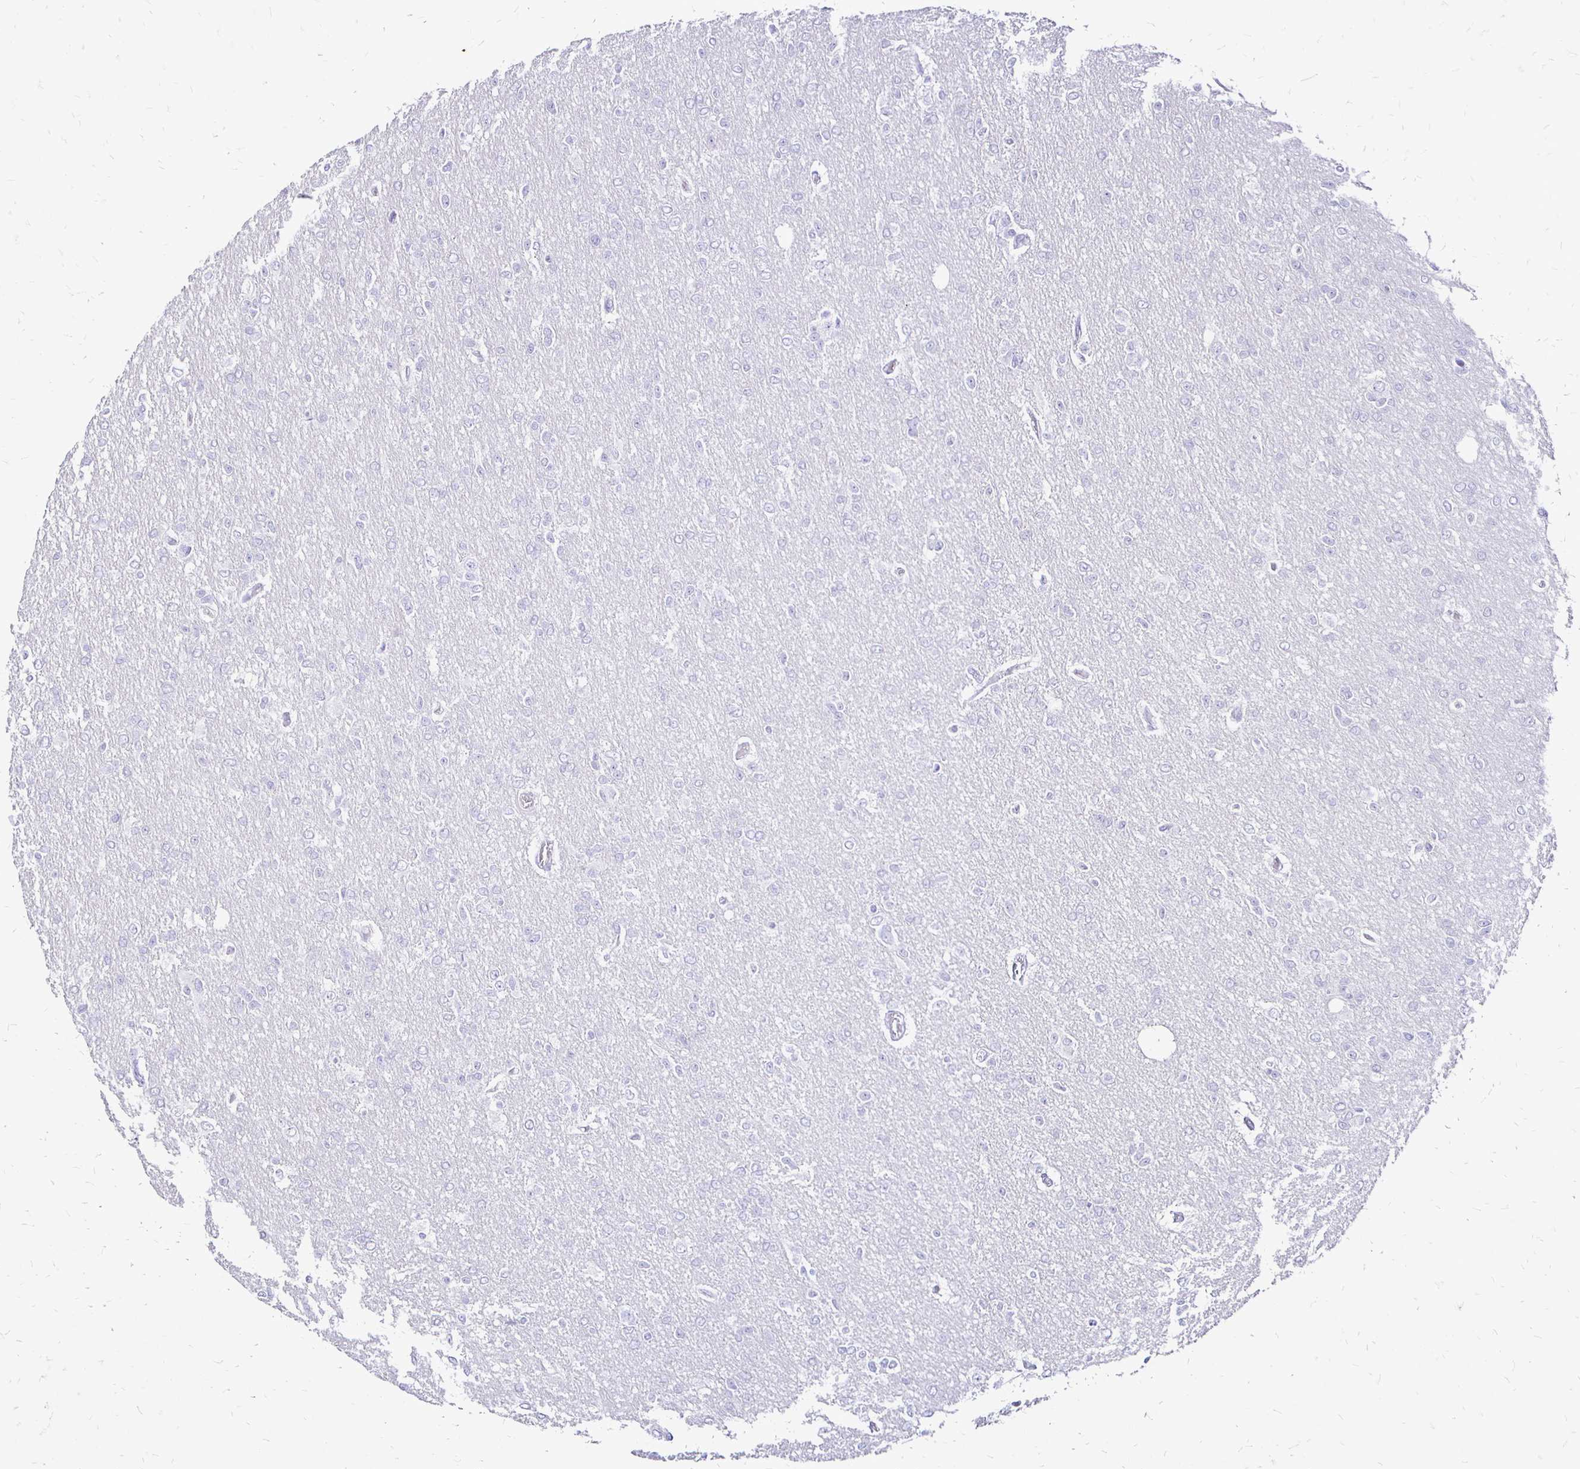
{"staining": {"intensity": "negative", "quantity": "none", "location": "none"}, "tissue": "glioma", "cell_type": "Tumor cells", "image_type": "cancer", "snomed": [{"axis": "morphology", "description": "Glioma, malignant, Low grade"}, {"axis": "topography", "description": "Brain"}], "caption": "This is an immunohistochemistry (IHC) micrograph of human malignant glioma (low-grade). There is no positivity in tumor cells.", "gene": "IRGC", "patient": {"sex": "male", "age": 26}}